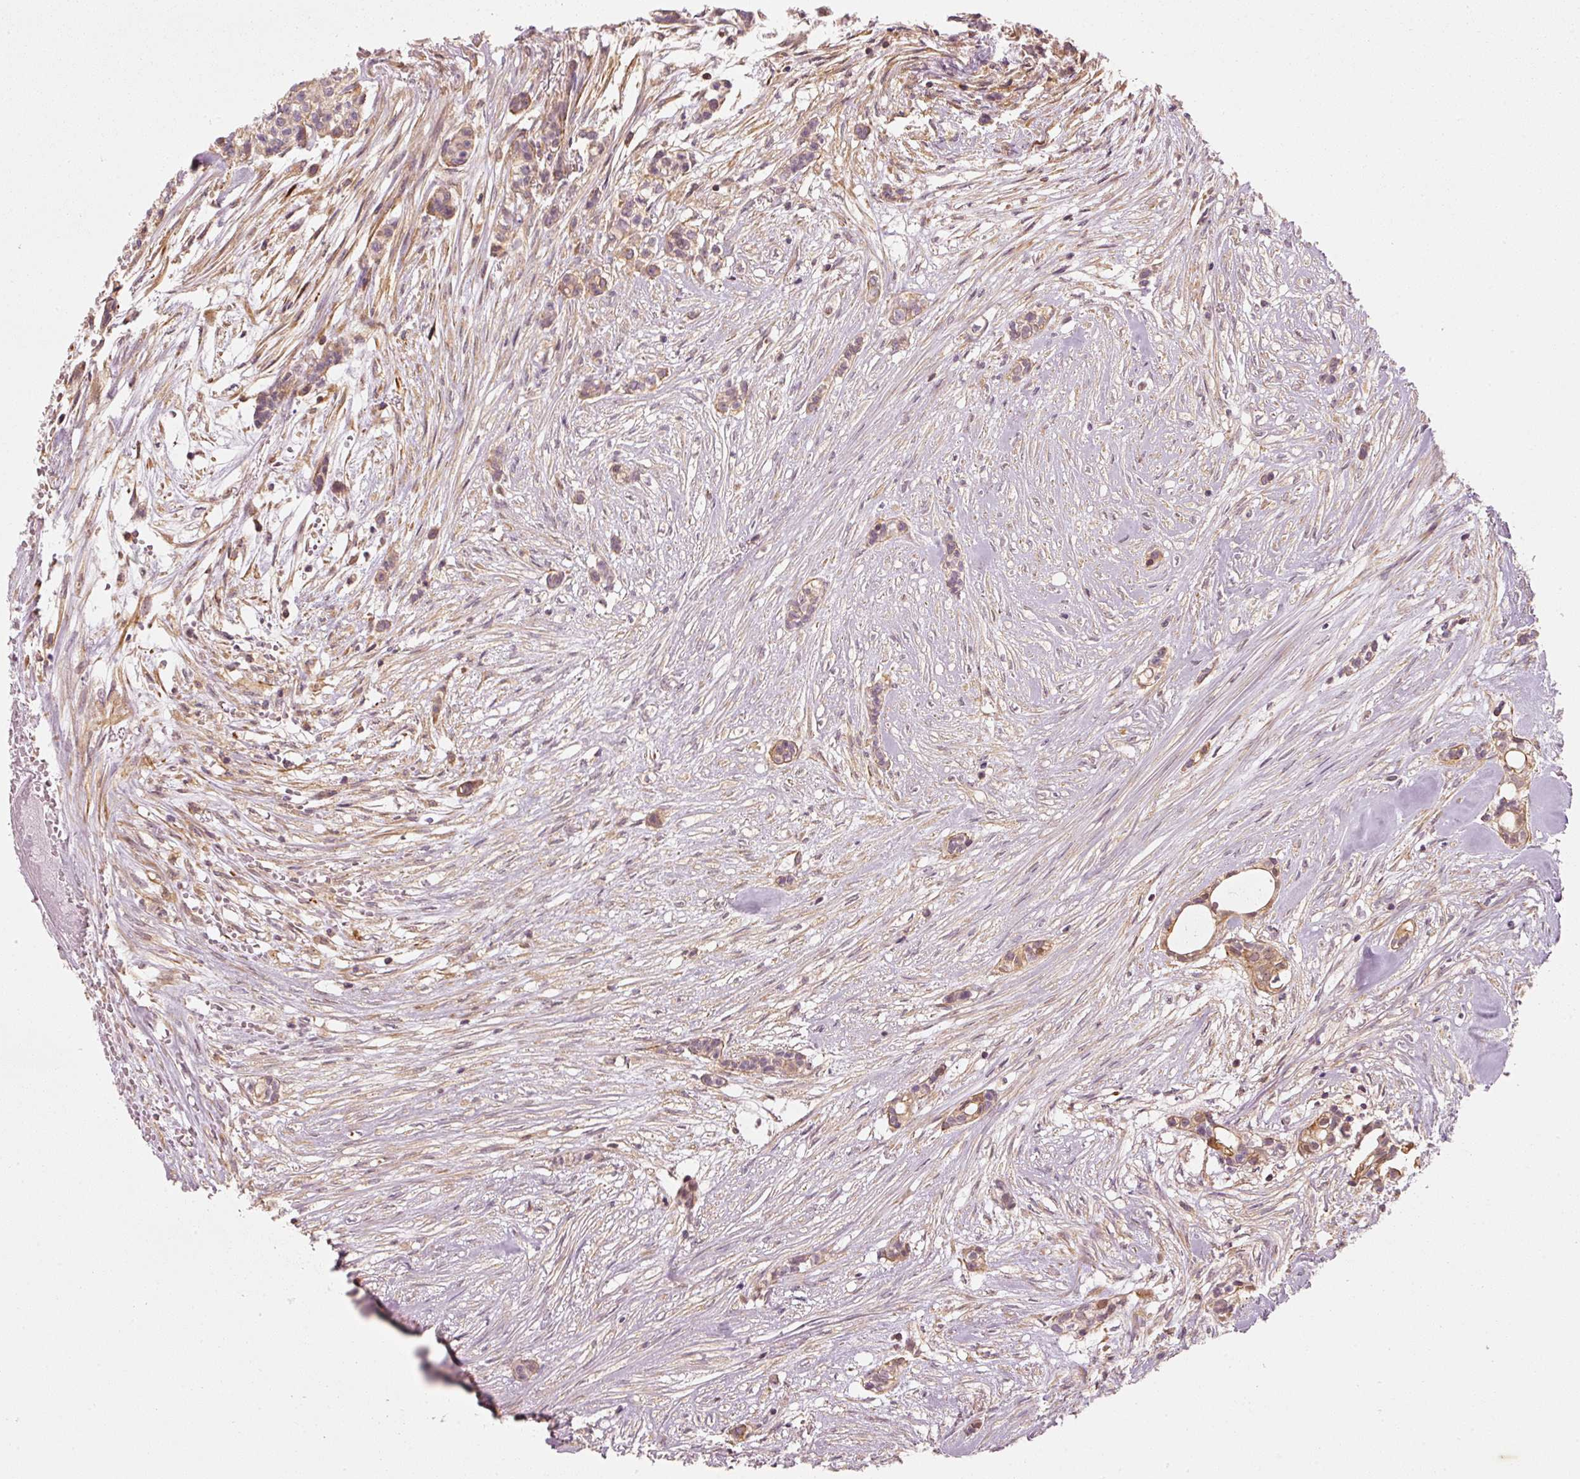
{"staining": {"intensity": "weak", "quantity": "25%-75%", "location": "cytoplasmic/membranous,nuclear"}, "tissue": "head and neck cancer", "cell_type": "Tumor cells", "image_type": "cancer", "snomed": [{"axis": "morphology", "description": "Adenocarcinoma, NOS"}, {"axis": "topography", "description": "Head-Neck"}], "caption": "Human adenocarcinoma (head and neck) stained for a protein (brown) displays weak cytoplasmic/membranous and nuclear positive positivity in about 25%-75% of tumor cells.", "gene": "TREX2", "patient": {"sex": "male", "age": 81}}